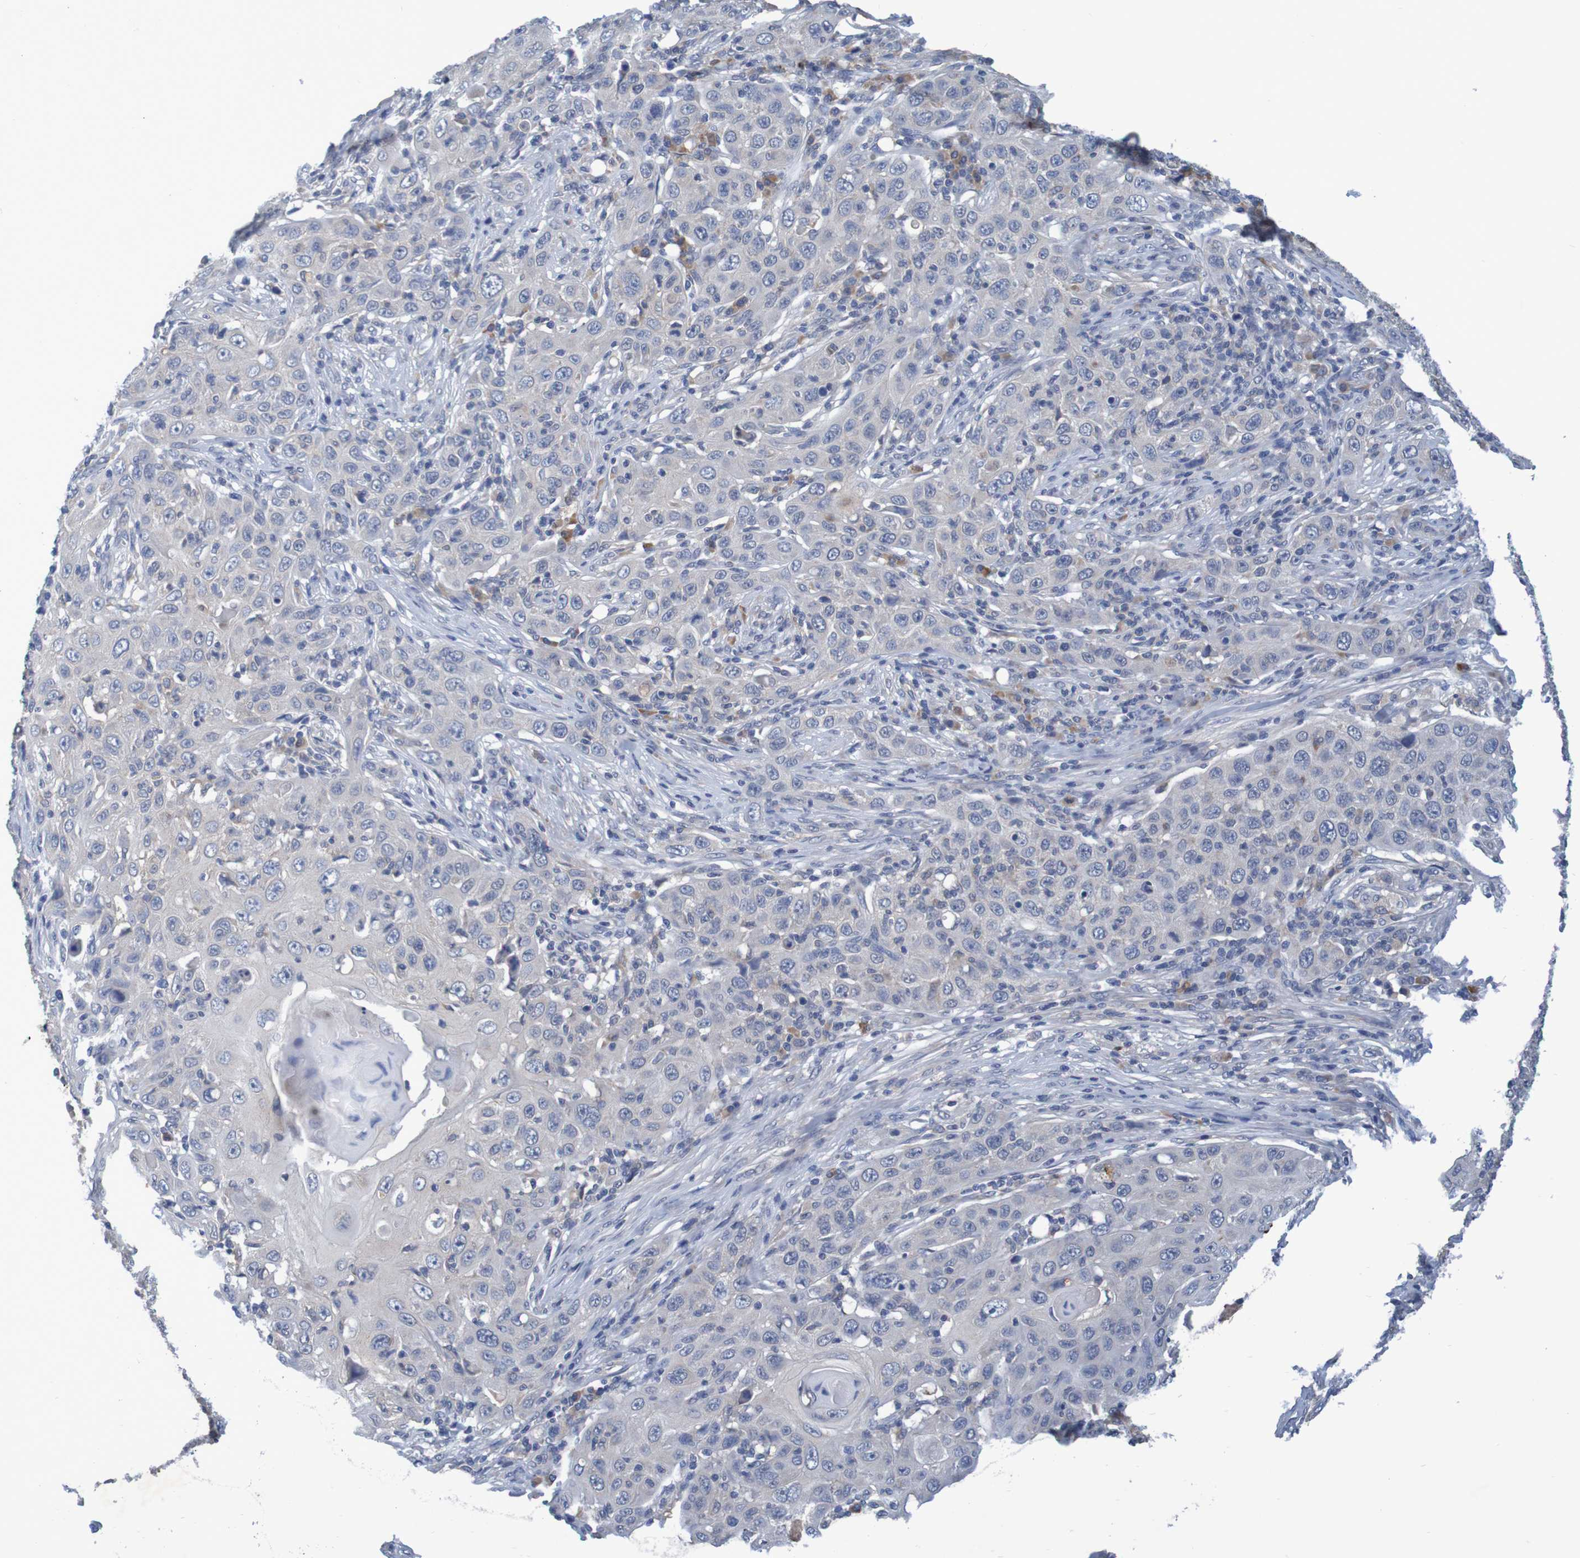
{"staining": {"intensity": "negative", "quantity": "none", "location": "none"}, "tissue": "skin cancer", "cell_type": "Tumor cells", "image_type": "cancer", "snomed": [{"axis": "morphology", "description": "Squamous cell carcinoma, NOS"}, {"axis": "topography", "description": "Skin"}], "caption": "Human skin cancer stained for a protein using immunohistochemistry (IHC) displays no positivity in tumor cells.", "gene": "LTA", "patient": {"sex": "female", "age": 88}}